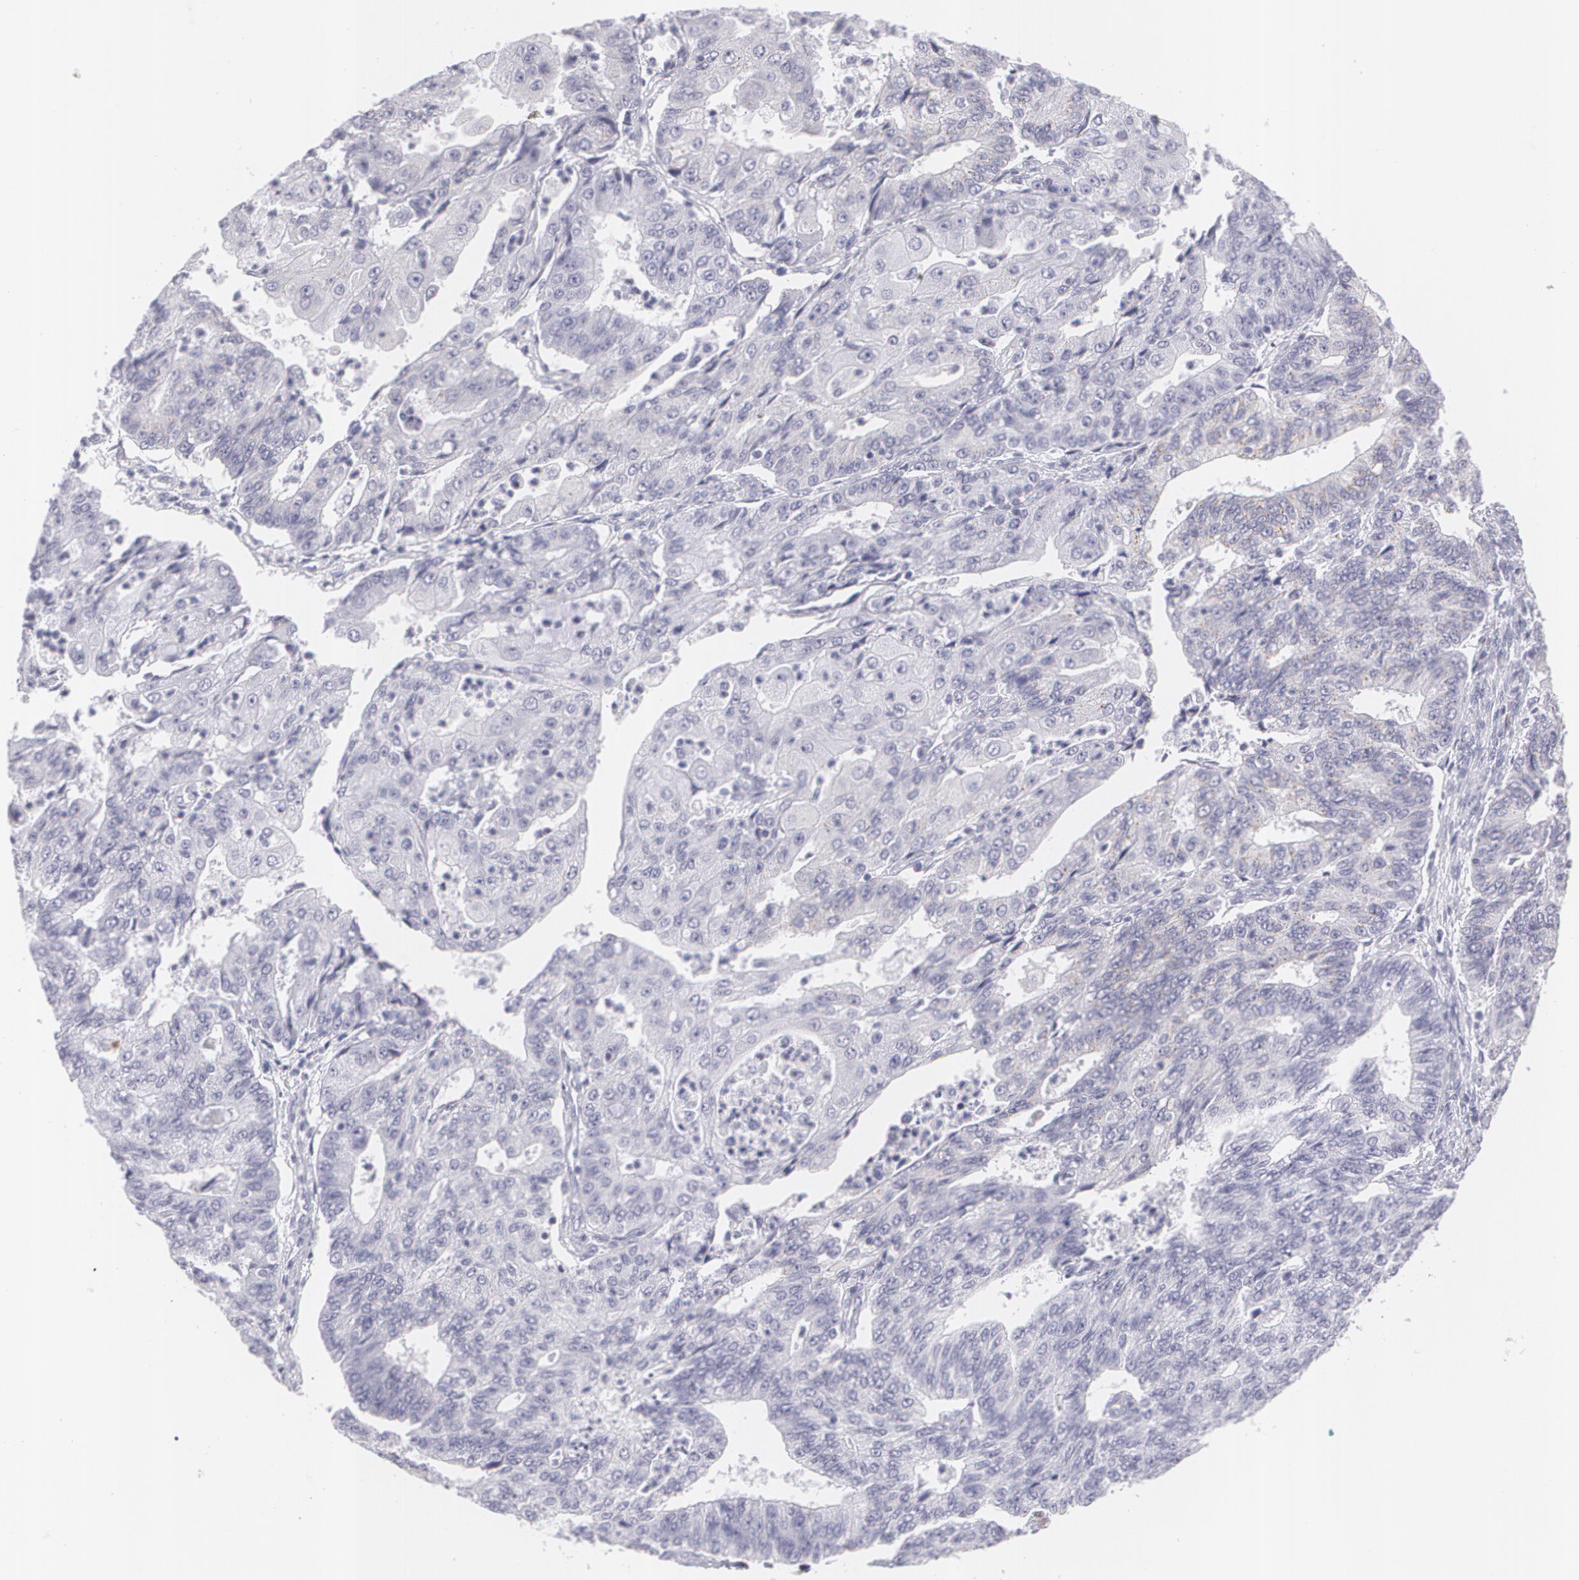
{"staining": {"intensity": "negative", "quantity": "none", "location": "none"}, "tissue": "endometrial cancer", "cell_type": "Tumor cells", "image_type": "cancer", "snomed": [{"axis": "morphology", "description": "Adenocarcinoma, NOS"}, {"axis": "topography", "description": "Endometrium"}], "caption": "Immunohistochemical staining of endometrial cancer (adenocarcinoma) reveals no significant staining in tumor cells.", "gene": "MBNL3", "patient": {"sex": "female", "age": 56}}